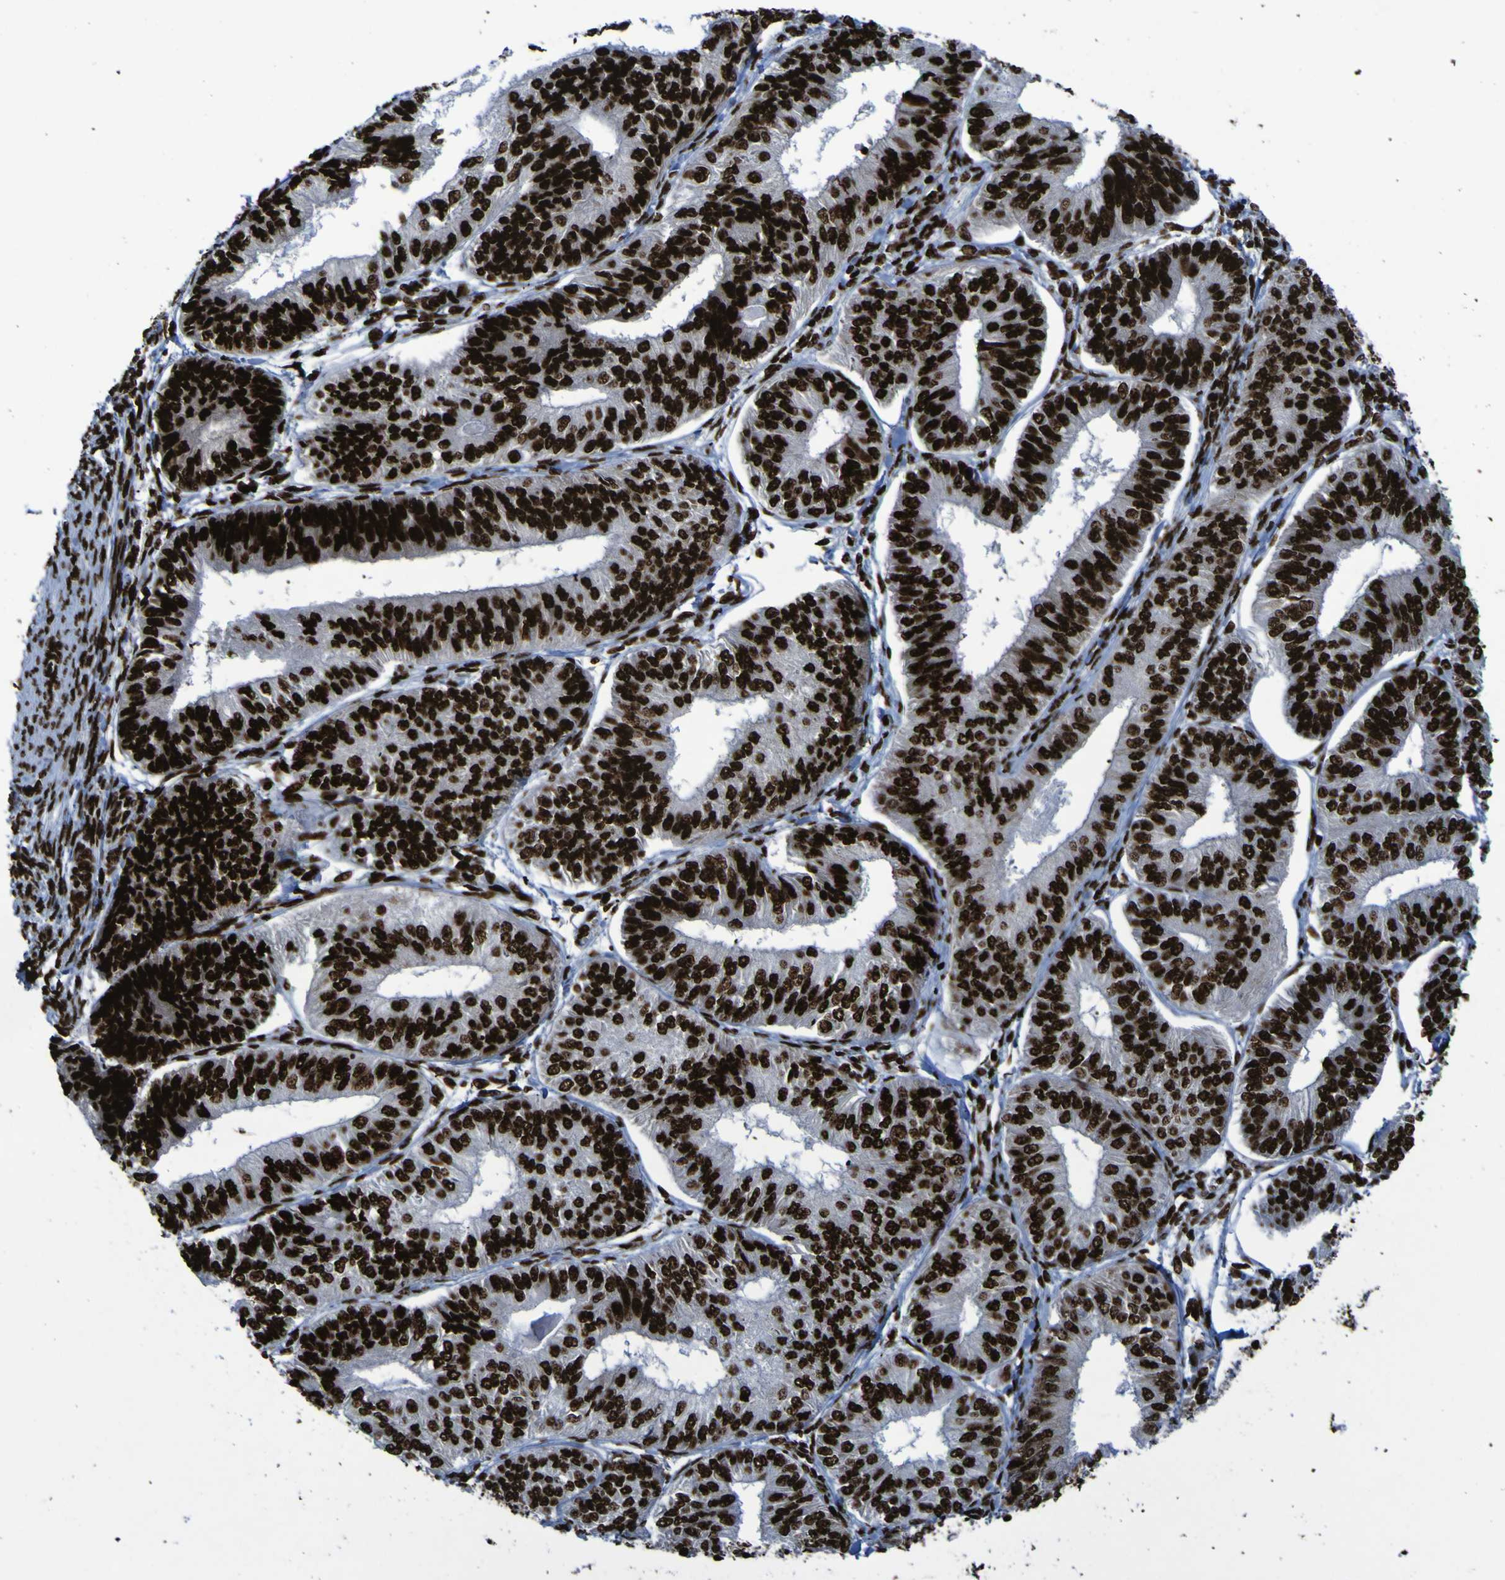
{"staining": {"intensity": "strong", "quantity": ">75%", "location": "nuclear"}, "tissue": "endometrial cancer", "cell_type": "Tumor cells", "image_type": "cancer", "snomed": [{"axis": "morphology", "description": "Adenocarcinoma, NOS"}, {"axis": "topography", "description": "Endometrium"}], "caption": "A brown stain highlights strong nuclear staining of a protein in endometrial adenocarcinoma tumor cells.", "gene": "NPM1", "patient": {"sex": "female", "age": 58}}